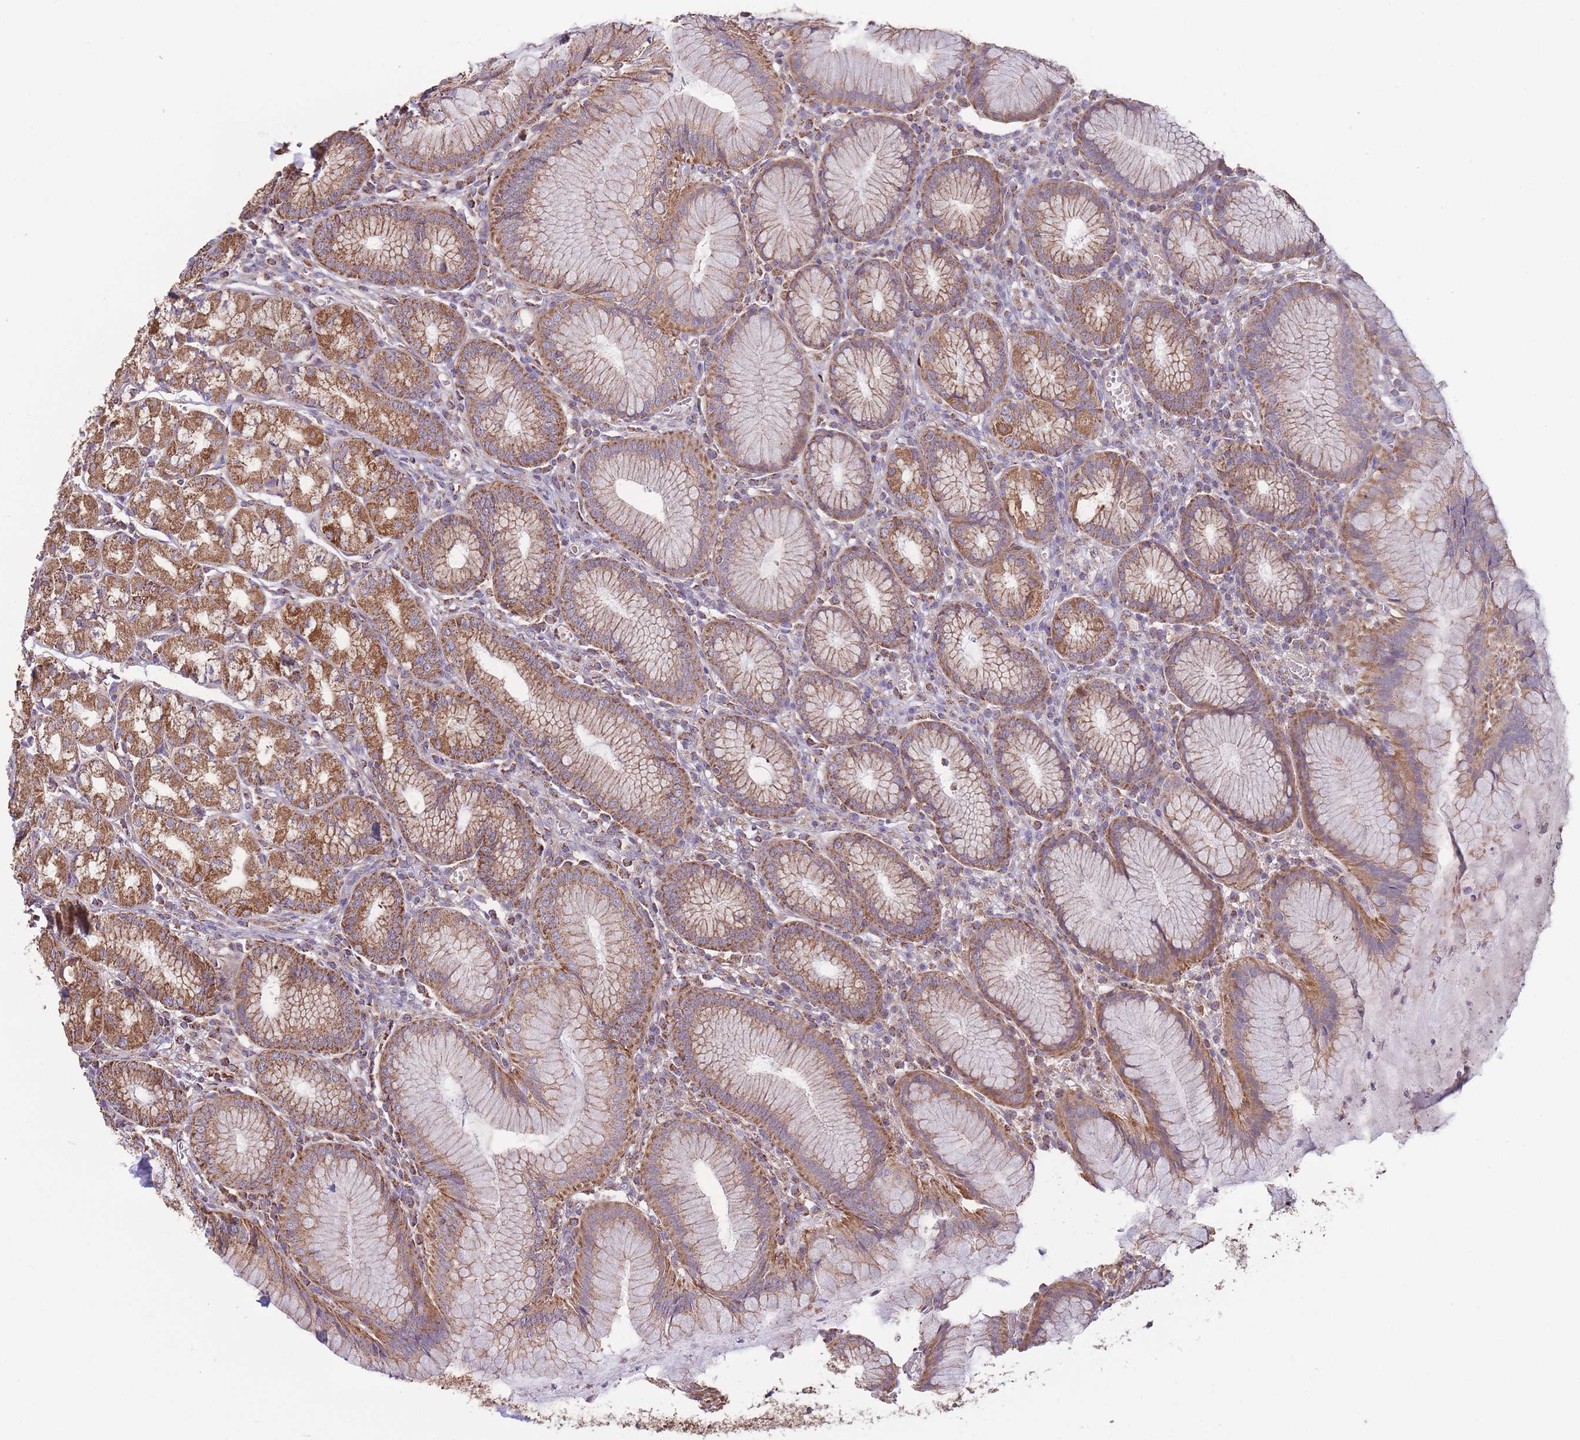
{"staining": {"intensity": "moderate", "quantity": ">75%", "location": "cytoplasmic/membranous"}, "tissue": "stomach", "cell_type": "Glandular cells", "image_type": "normal", "snomed": [{"axis": "morphology", "description": "Normal tissue, NOS"}, {"axis": "topography", "description": "Stomach"}], "caption": "DAB immunohistochemical staining of benign stomach exhibits moderate cytoplasmic/membranous protein expression in approximately >75% of glandular cells.", "gene": "KIF16B", "patient": {"sex": "male", "age": 55}}